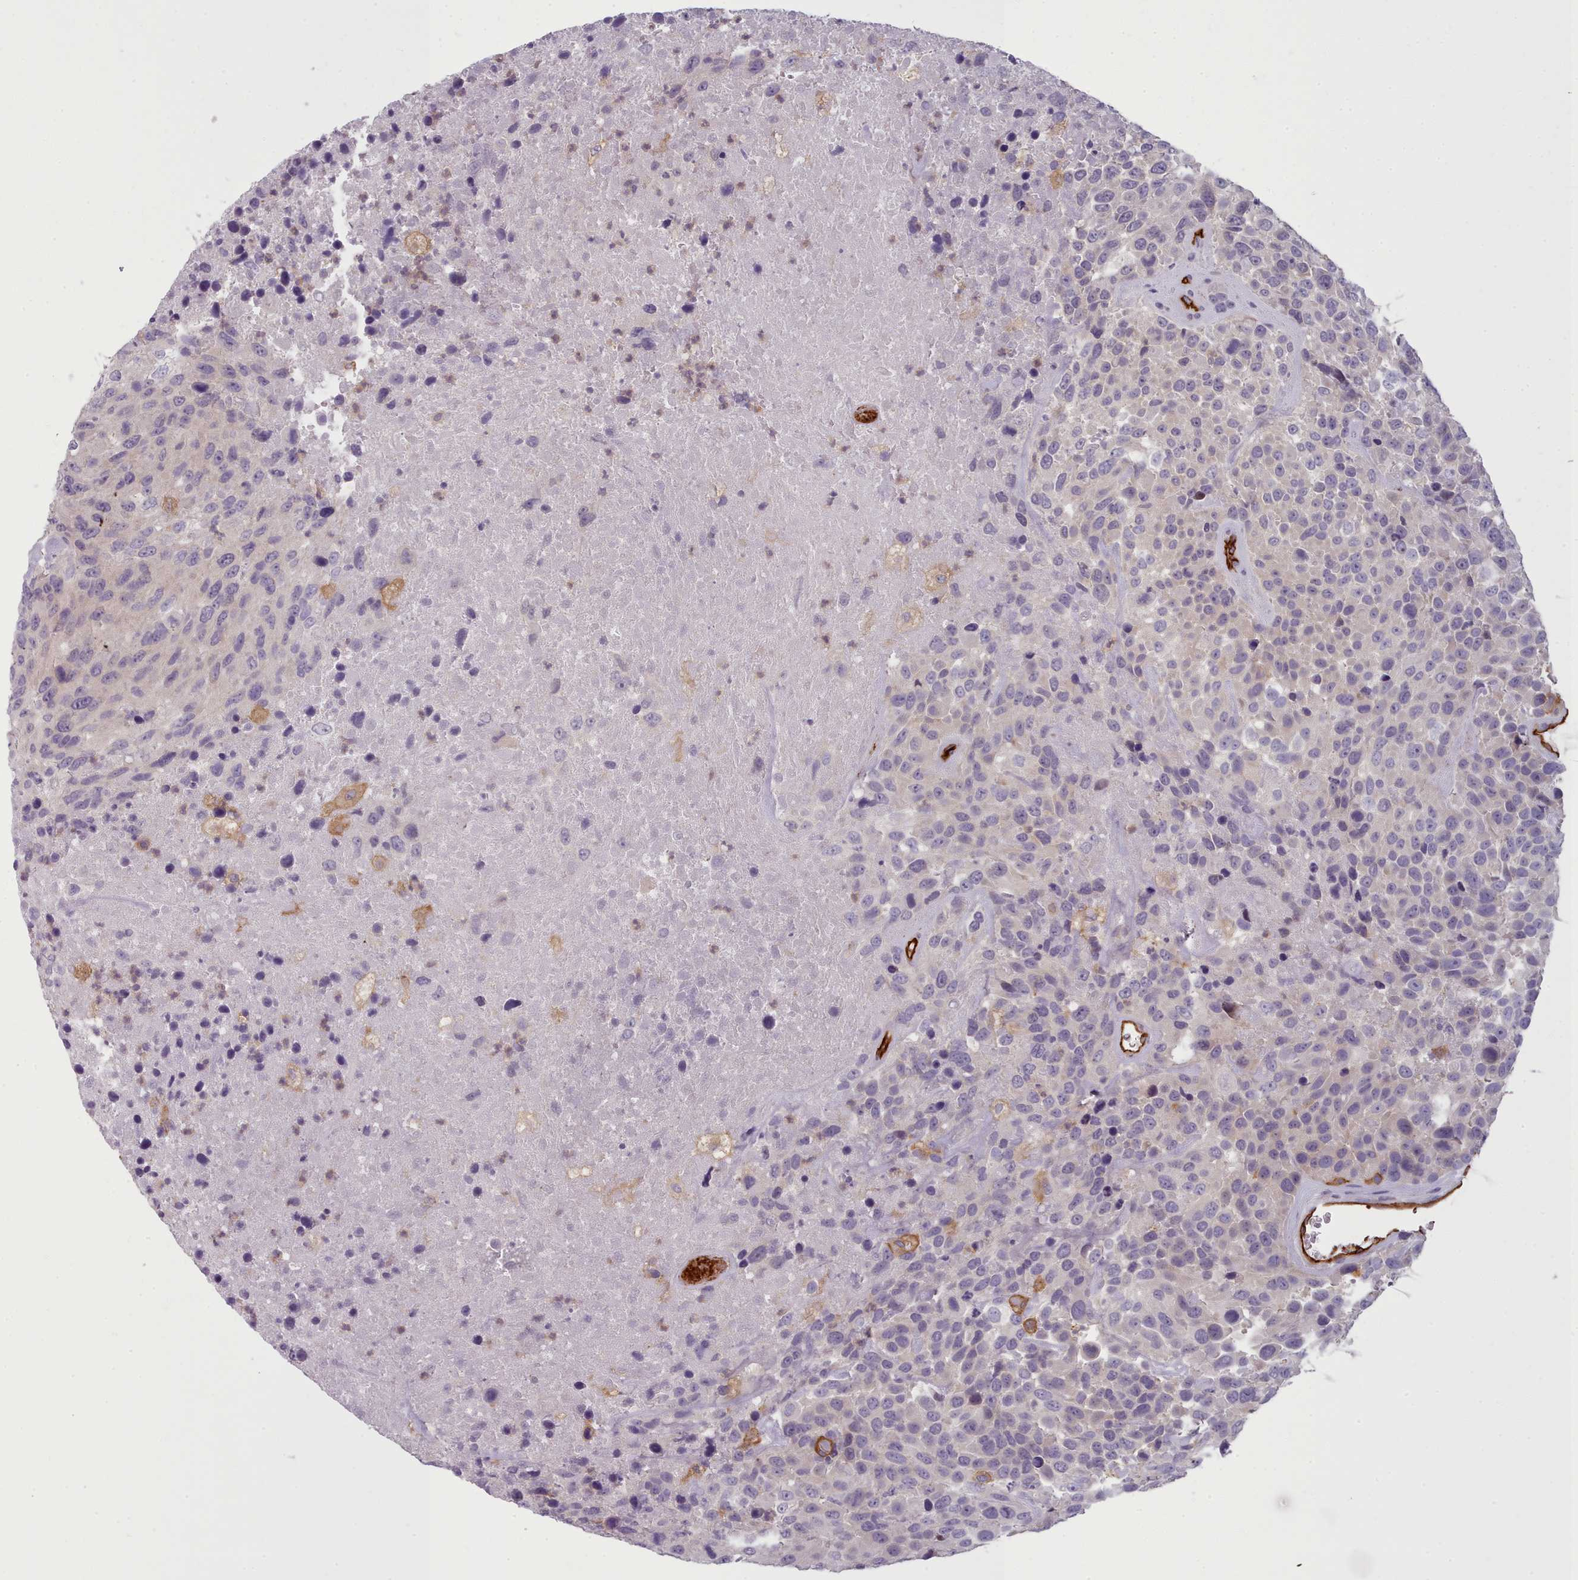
{"staining": {"intensity": "negative", "quantity": "none", "location": "none"}, "tissue": "urothelial cancer", "cell_type": "Tumor cells", "image_type": "cancer", "snomed": [{"axis": "morphology", "description": "Urothelial carcinoma, High grade"}, {"axis": "topography", "description": "Urinary bladder"}], "caption": "The photomicrograph reveals no significant staining in tumor cells of urothelial cancer.", "gene": "CD300LF", "patient": {"sex": "female", "age": 70}}